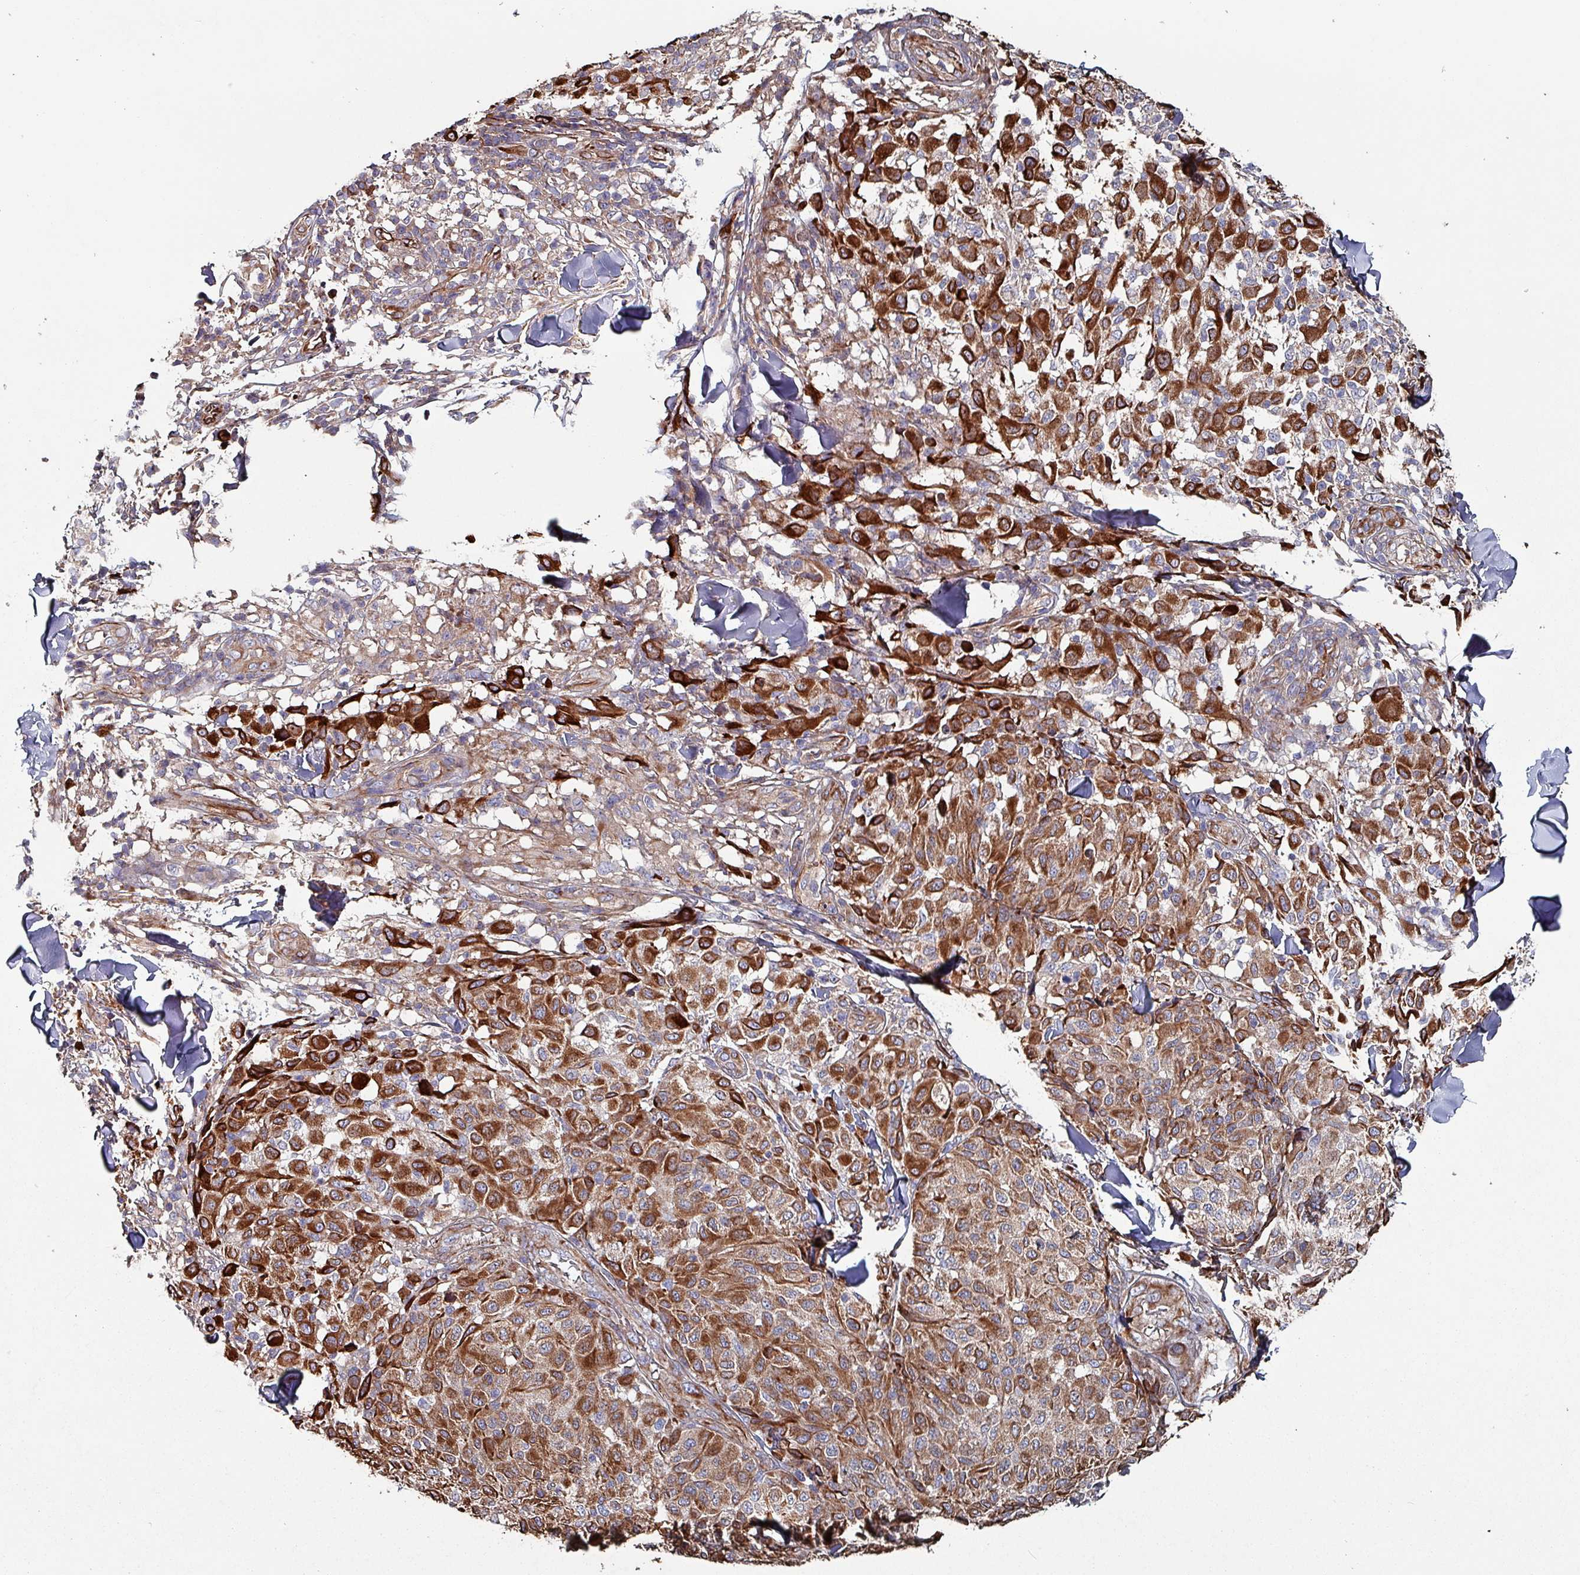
{"staining": {"intensity": "strong", "quantity": "25%-75%", "location": "cytoplasmic/membranous"}, "tissue": "melanoma", "cell_type": "Tumor cells", "image_type": "cancer", "snomed": [{"axis": "morphology", "description": "Malignant melanoma, NOS"}, {"axis": "topography", "description": "Skin"}], "caption": "Immunohistochemical staining of melanoma shows strong cytoplasmic/membranous protein positivity in approximately 25%-75% of tumor cells.", "gene": "ANO10", "patient": {"sex": "male", "age": 66}}